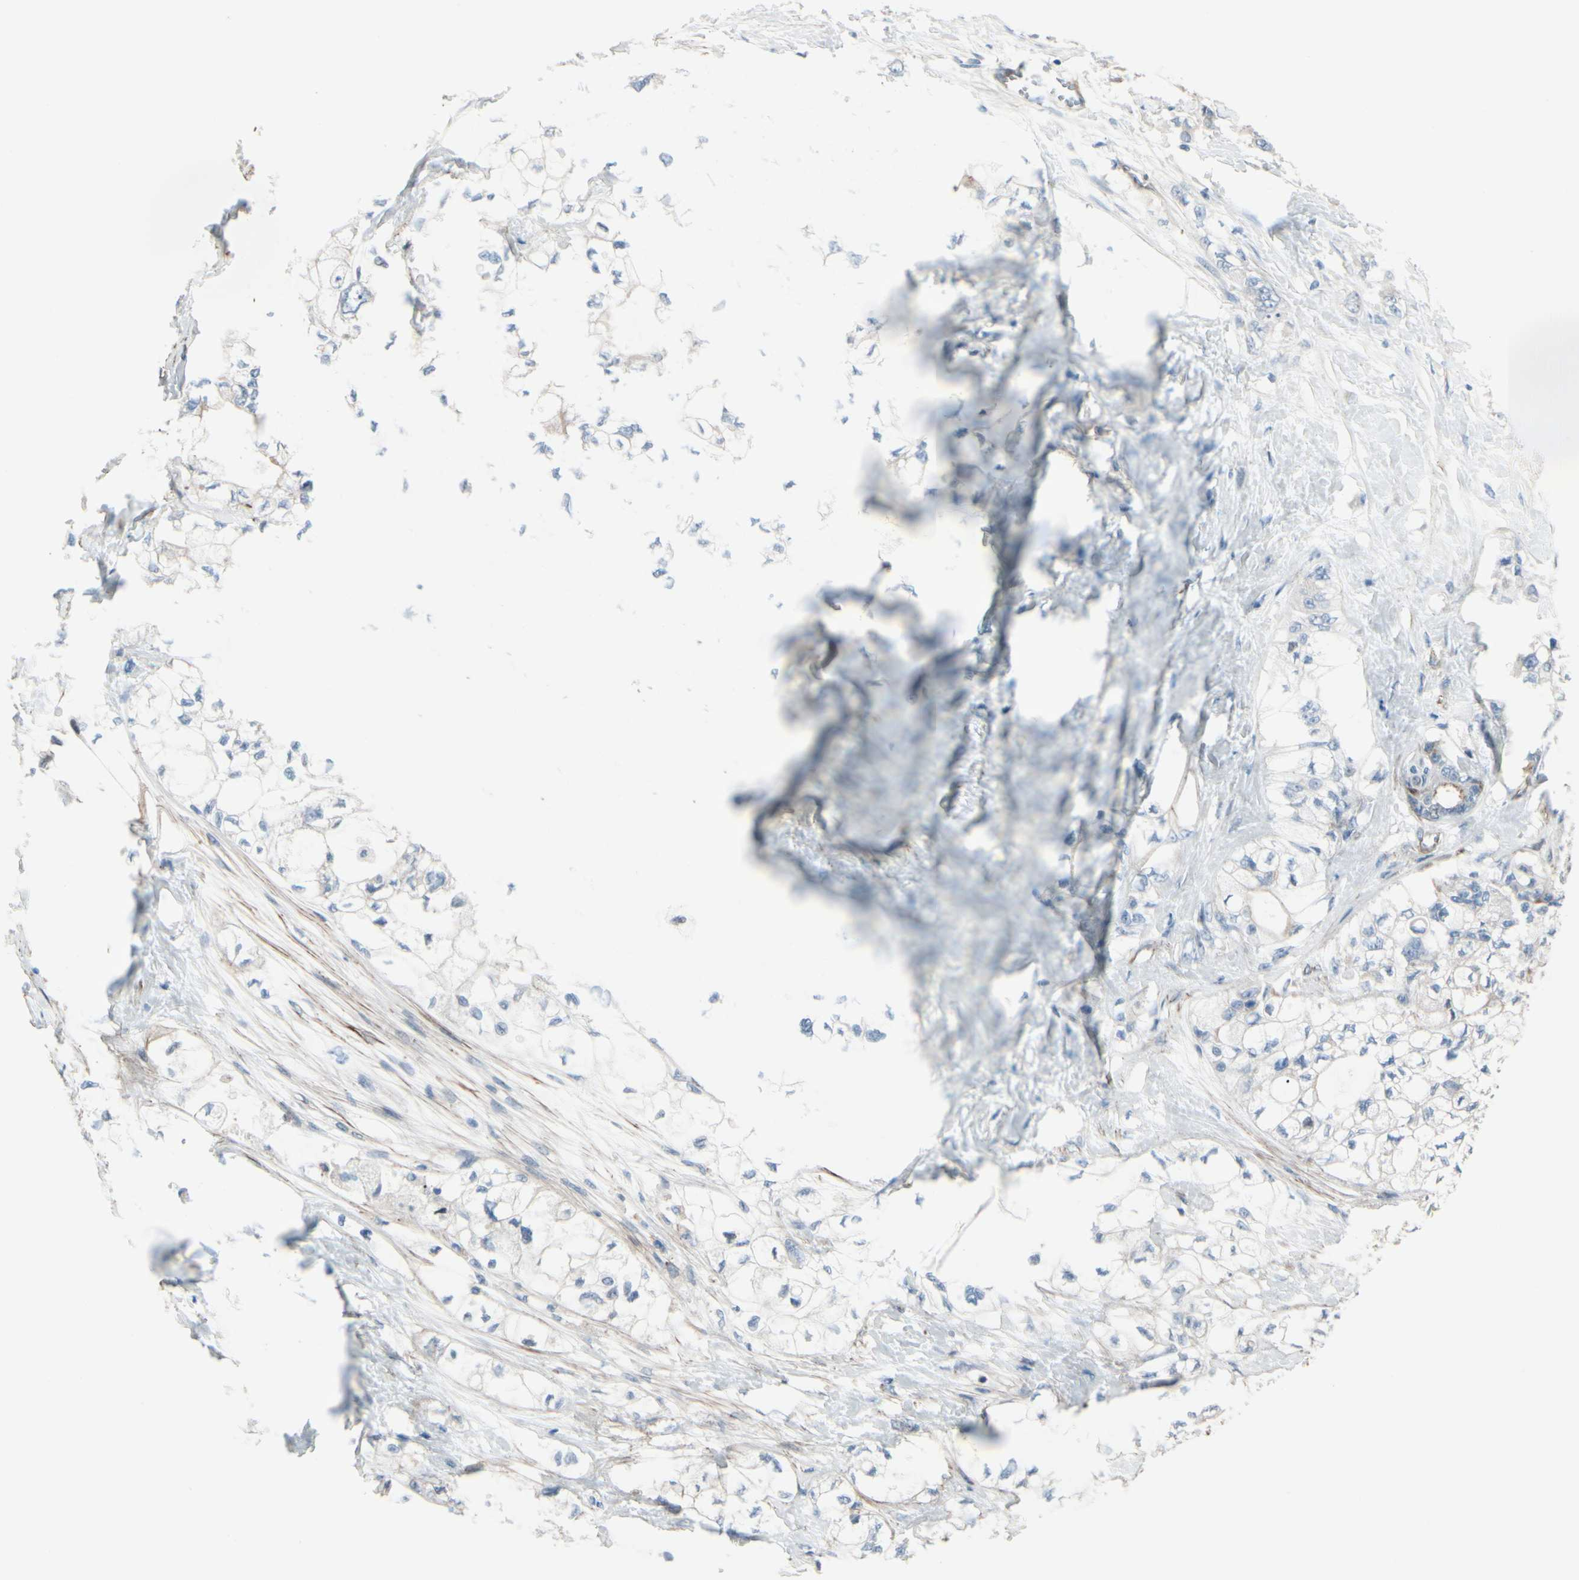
{"staining": {"intensity": "negative", "quantity": "none", "location": "none"}, "tissue": "pancreatic cancer", "cell_type": "Tumor cells", "image_type": "cancer", "snomed": [{"axis": "morphology", "description": "Adenocarcinoma, NOS"}, {"axis": "topography", "description": "Pancreas"}], "caption": "DAB (3,3'-diaminobenzidine) immunohistochemical staining of human adenocarcinoma (pancreatic) exhibits no significant staining in tumor cells.", "gene": "TPM1", "patient": {"sex": "male", "age": 70}}